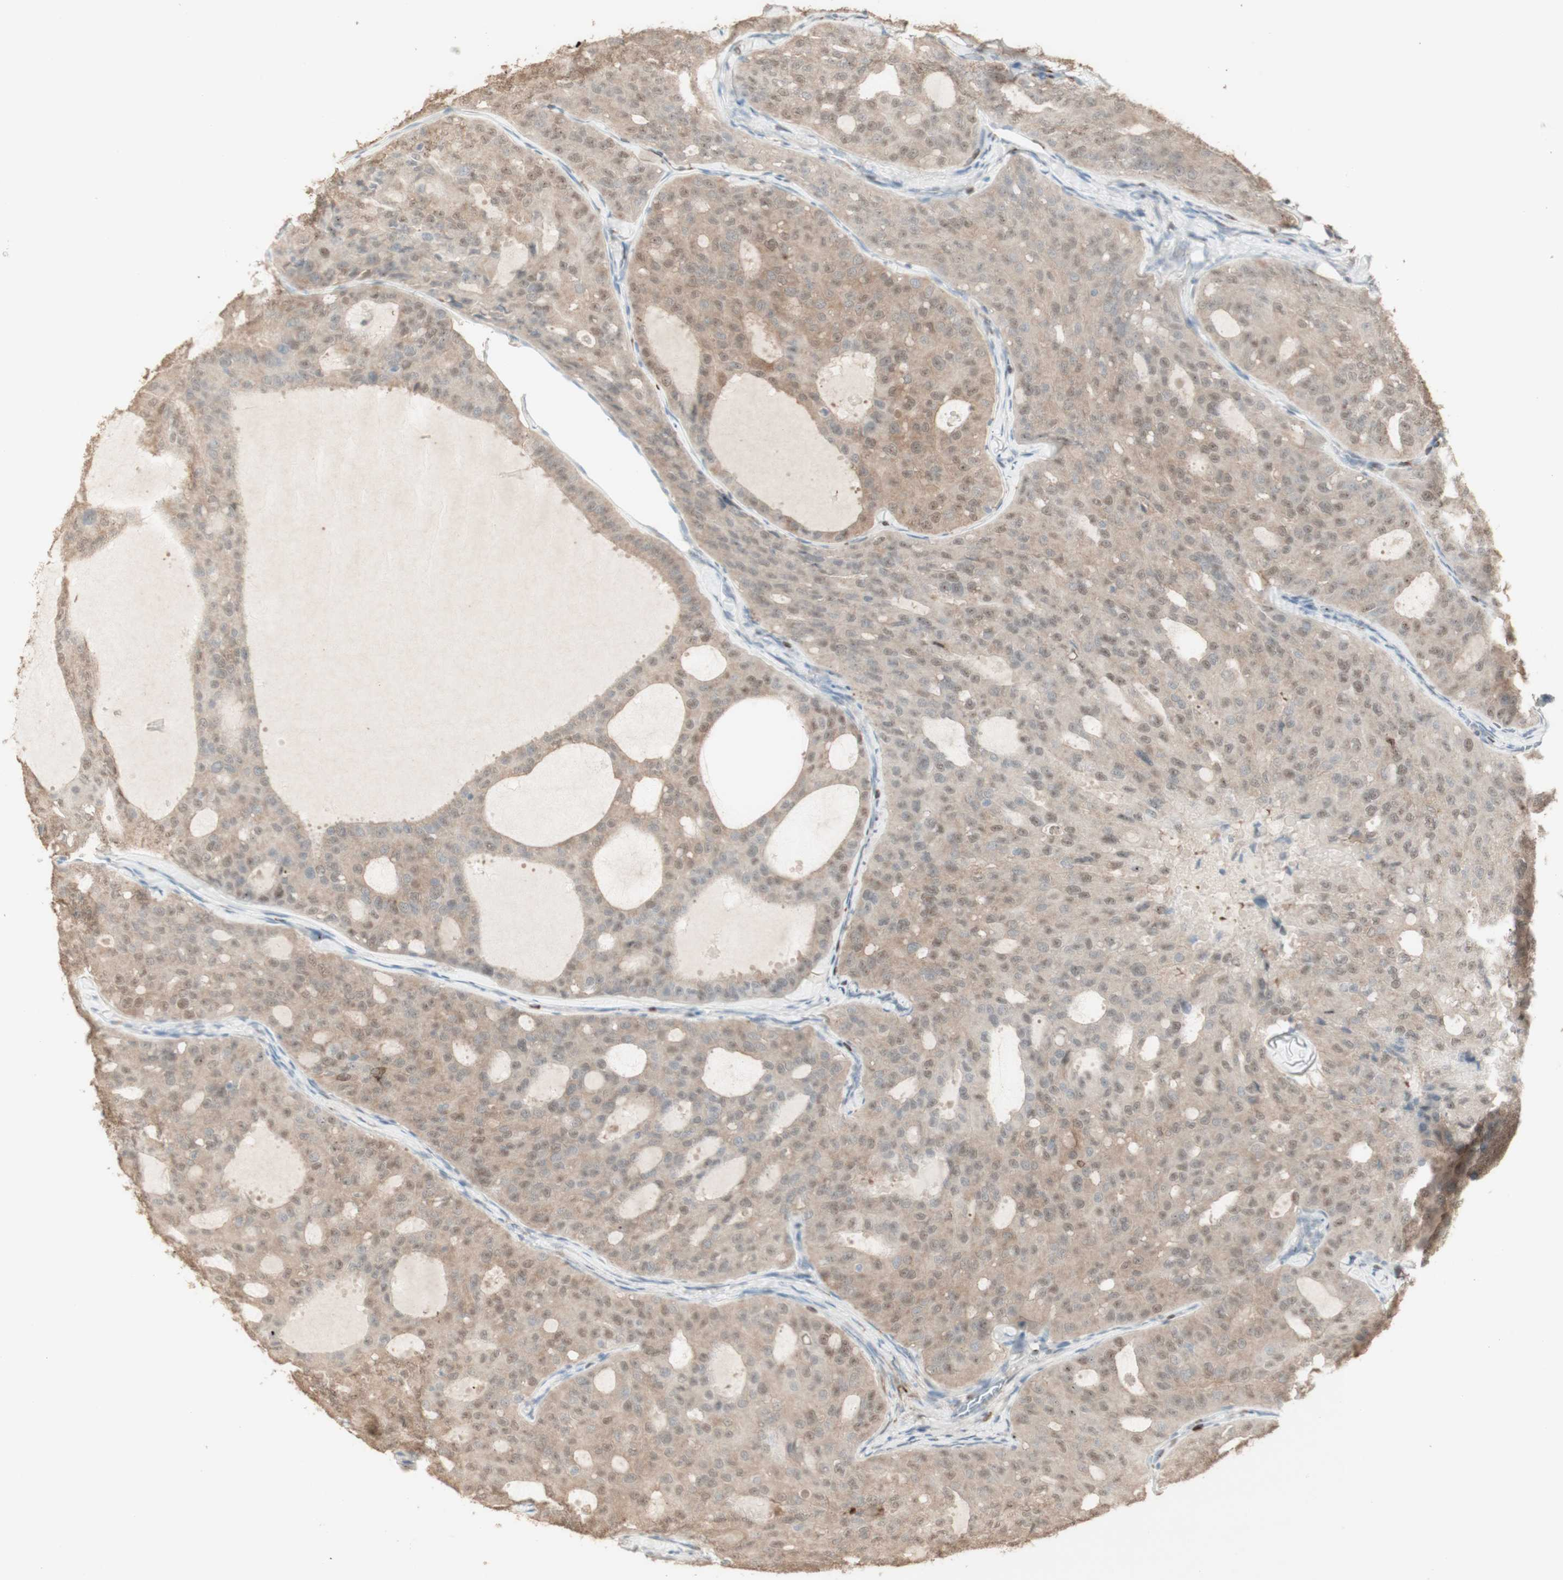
{"staining": {"intensity": "weak", "quantity": "25%-75%", "location": "cytoplasmic/membranous,nuclear"}, "tissue": "thyroid cancer", "cell_type": "Tumor cells", "image_type": "cancer", "snomed": [{"axis": "morphology", "description": "Follicular adenoma carcinoma, NOS"}, {"axis": "topography", "description": "Thyroid gland"}], "caption": "DAB immunohistochemical staining of thyroid cancer displays weak cytoplasmic/membranous and nuclear protein expression in approximately 25%-75% of tumor cells. The staining was performed using DAB (3,3'-diaminobenzidine) to visualize the protein expression in brown, while the nuclei were stained in blue with hematoxylin (Magnification: 20x).", "gene": "MUC3A", "patient": {"sex": "male", "age": 75}}